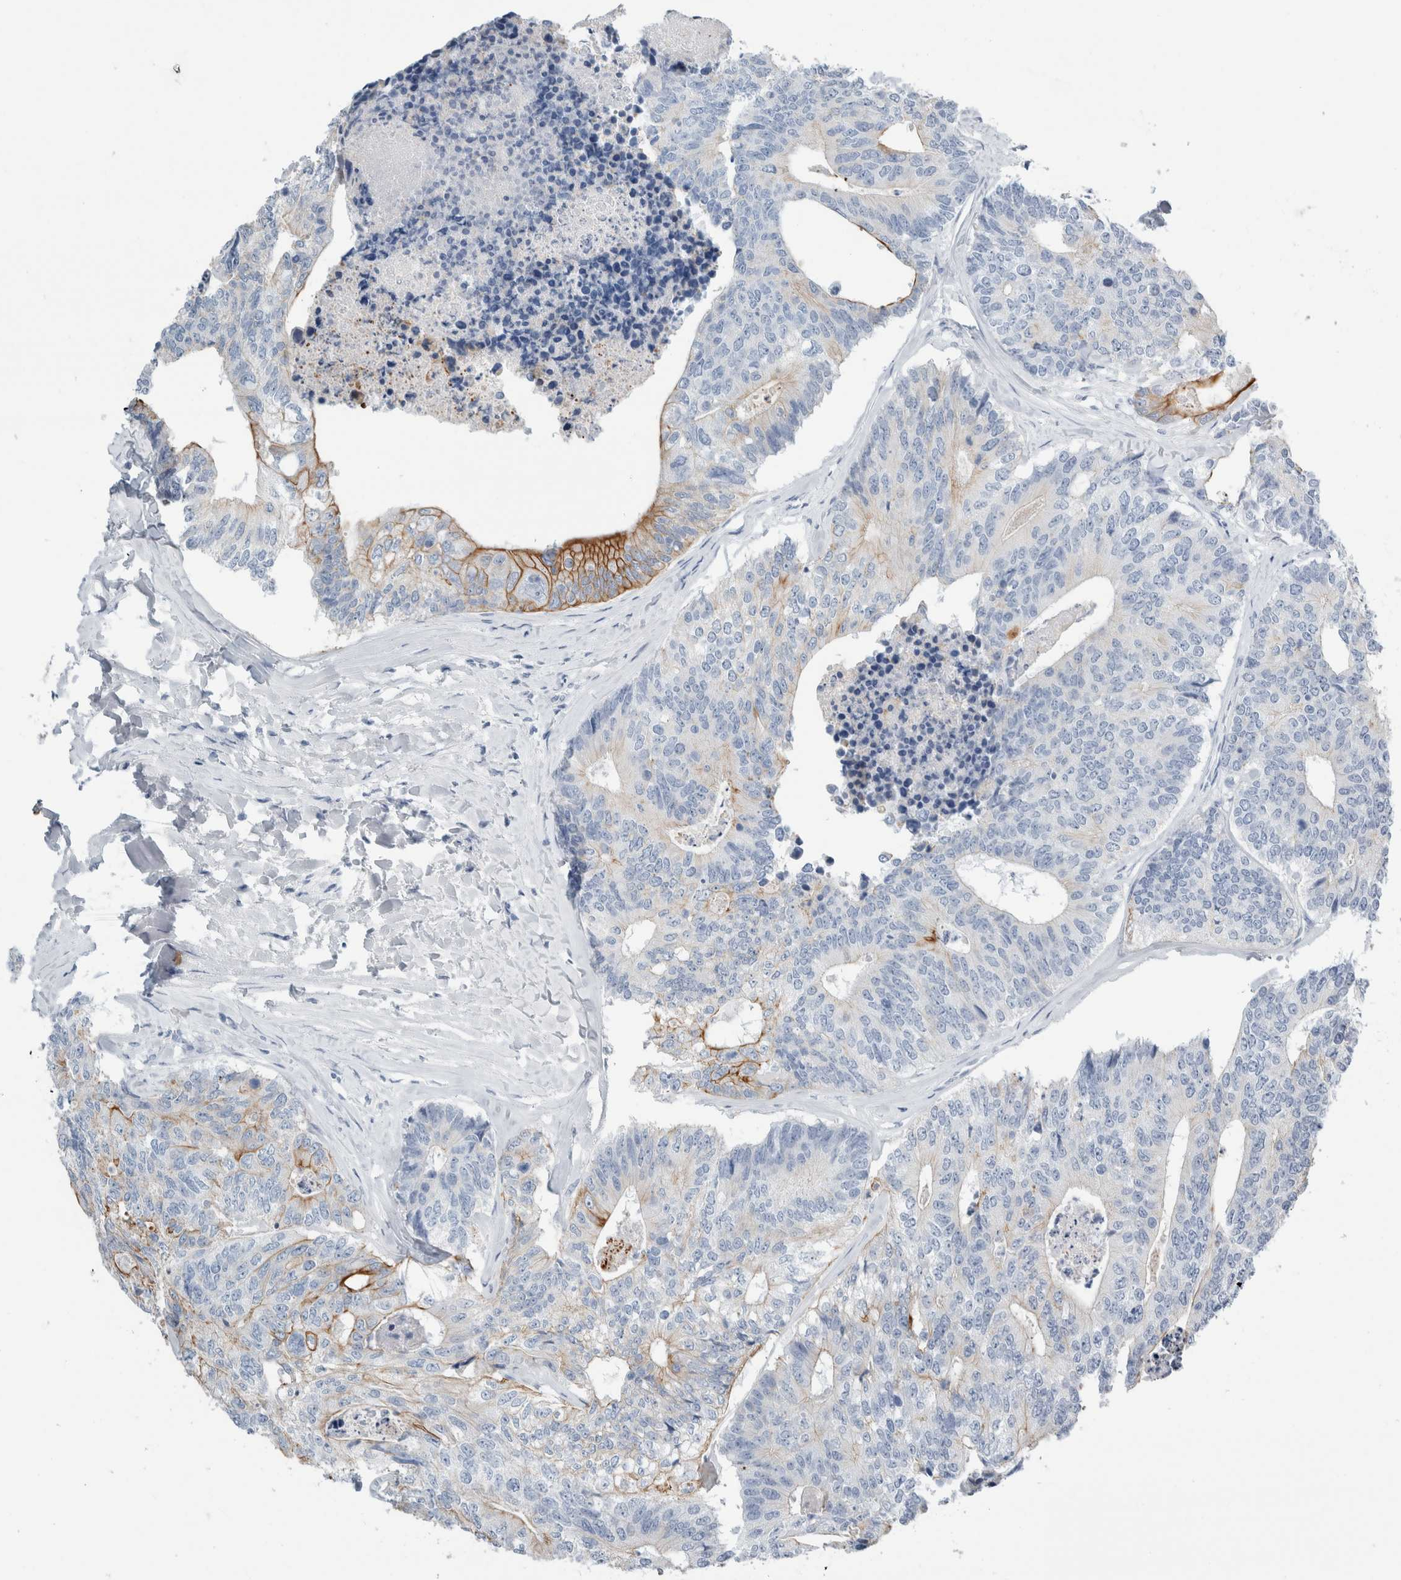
{"staining": {"intensity": "moderate", "quantity": "<25%", "location": "cytoplasmic/membranous"}, "tissue": "colorectal cancer", "cell_type": "Tumor cells", "image_type": "cancer", "snomed": [{"axis": "morphology", "description": "Adenocarcinoma, NOS"}, {"axis": "topography", "description": "Colon"}], "caption": "Protein staining by immunohistochemistry exhibits moderate cytoplasmic/membranous expression in approximately <25% of tumor cells in adenocarcinoma (colorectal). (DAB IHC with brightfield microscopy, high magnification).", "gene": "RPH3AL", "patient": {"sex": "female", "age": 67}}